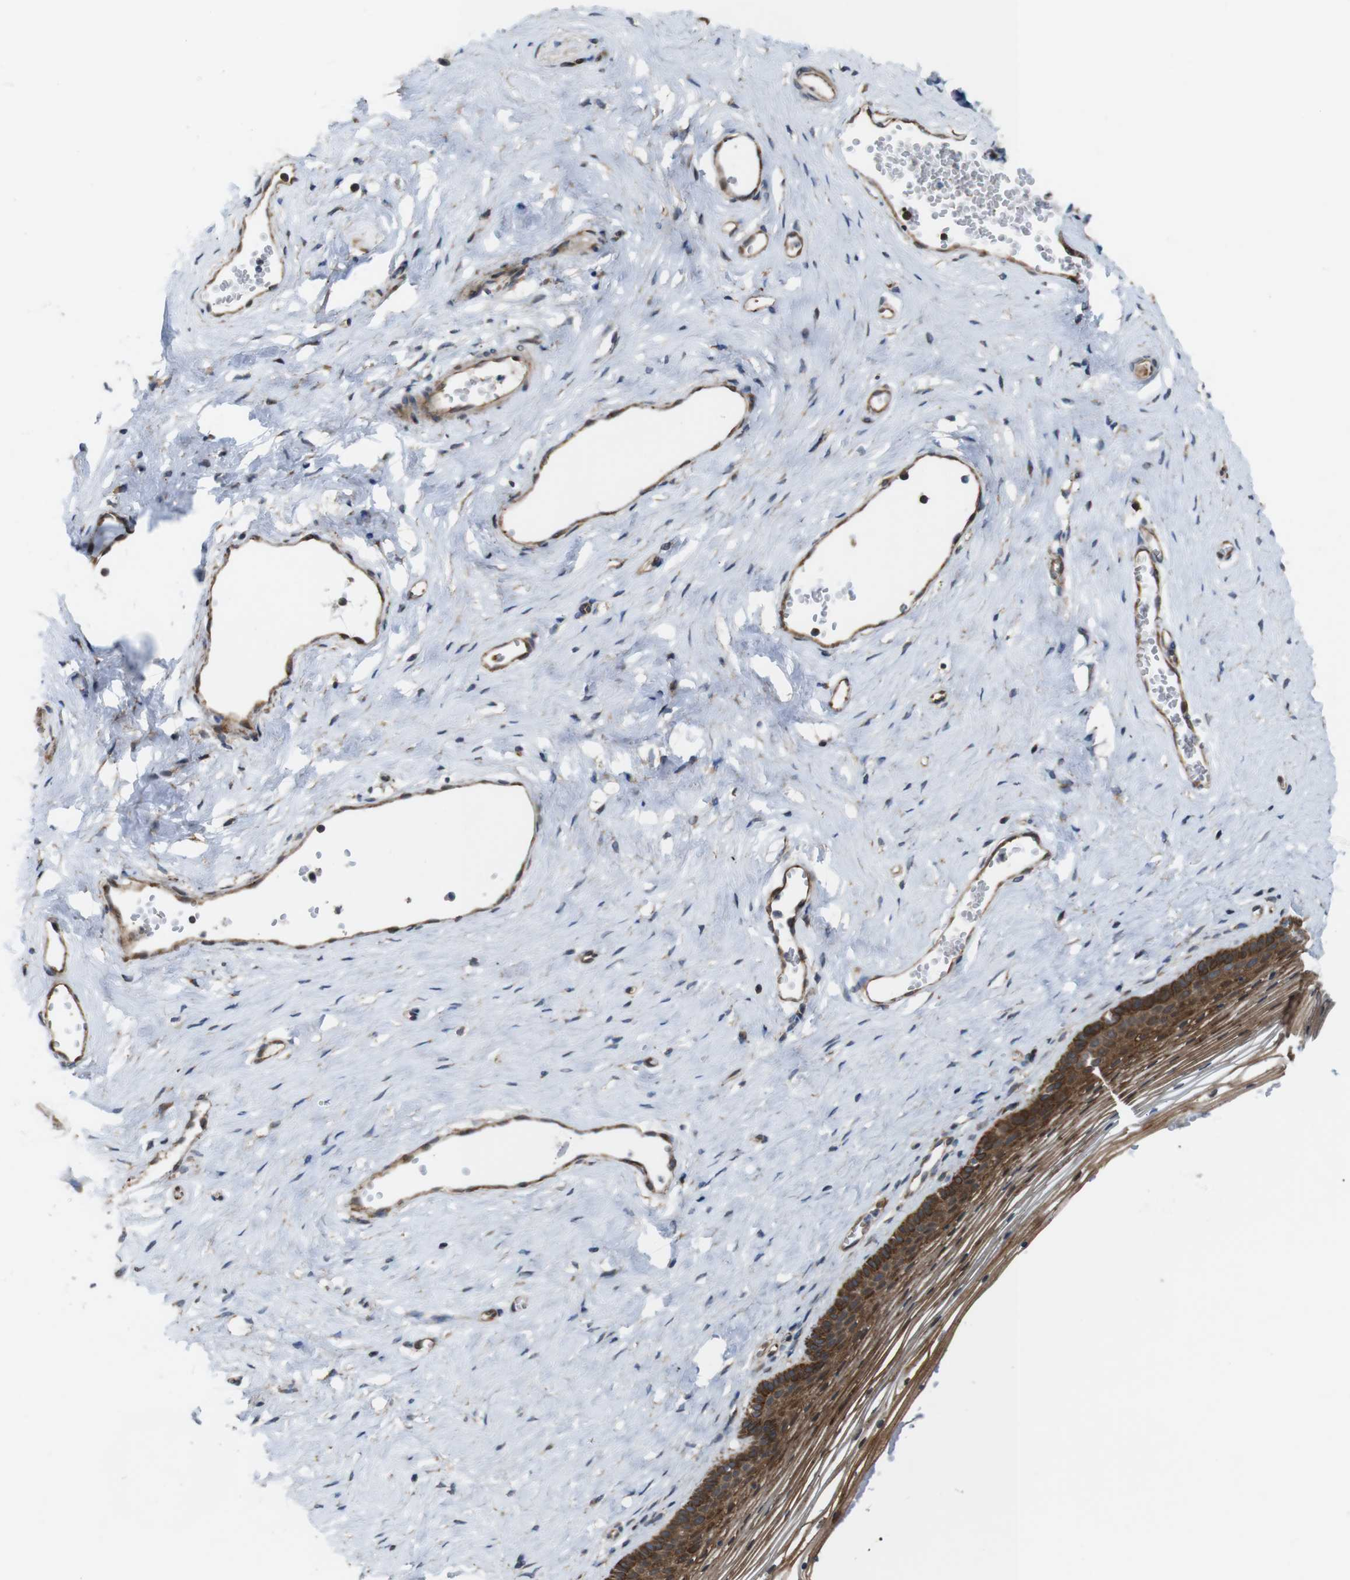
{"staining": {"intensity": "moderate", "quantity": ">75%", "location": "cytoplasmic/membranous"}, "tissue": "vagina", "cell_type": "Squamous epithelial cells", "image_type": "normal", "snomed": [{"axis": "morphology", "description": "Normal tissue, NOS"}, {"axis": "topography", "description": "Vagina"}], "caption": "Immunohistochemistry (IHC) of normal human vagina shows medium levels of moderate cytoplasmic/membranous staining in about >75% of squamous epithelial cells. Nuclei are stained in blue.", "gene": "PCOLCE2", "patient": {"sex": "female", "age": 32}}